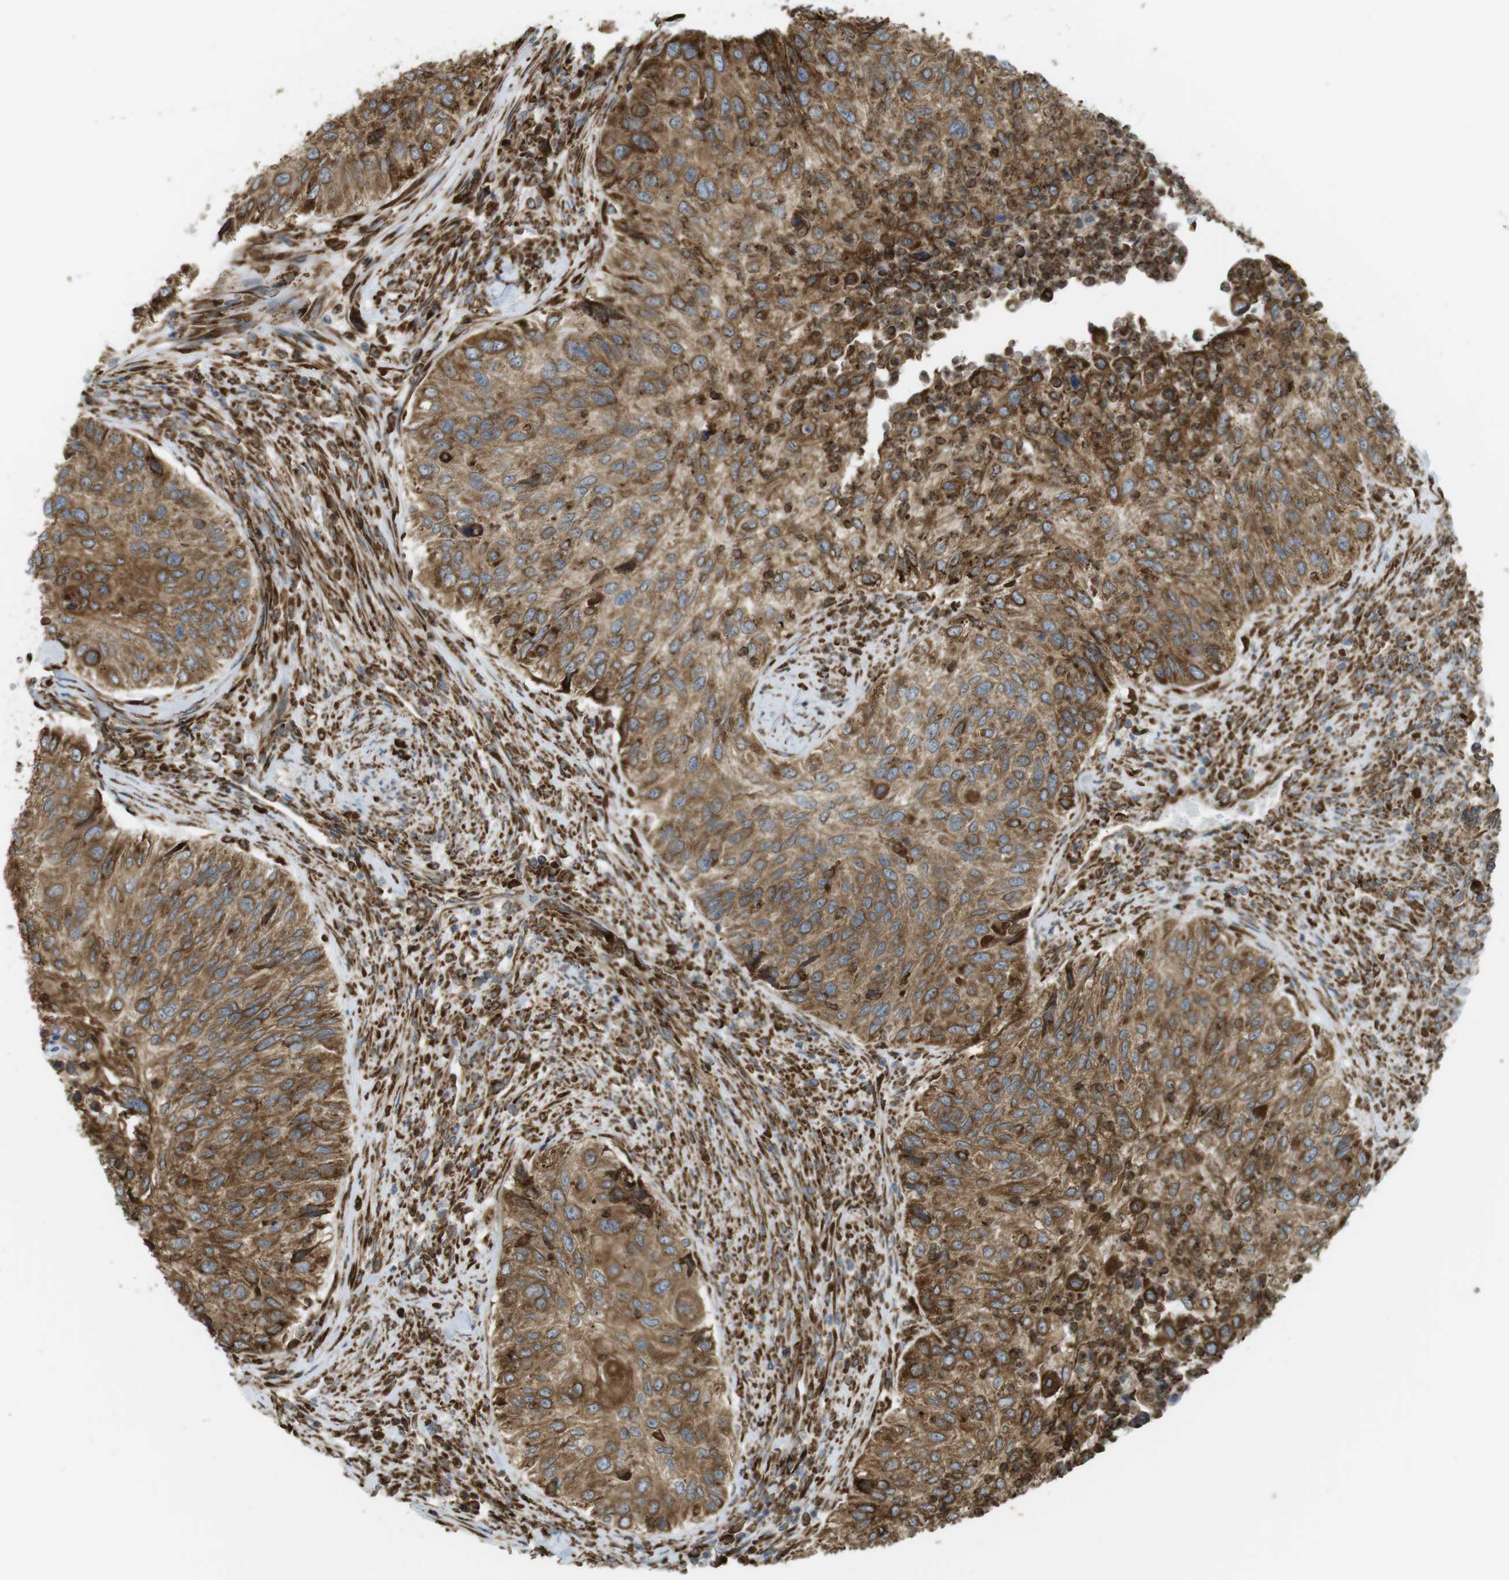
{"staining": {"intensity": "moderate", "quantity": ">75%", "location": "cytoplasmic/membranous"}, "tissue": "urothelial cancer", "cell_type": "Tumor cells", "image_type": "cancer", "snomed": [{"axis": "morphology", "description": "Urothelial carcinoma, High grade"}, {"axis": "topography", "description": "Urinary bladder"}], "caption": "Urothelial cancer was stained to show a protein in brown. There is medium levels of moderate cytoplasmic/membranous positivity in about >75% of tumor cells.", "gene": "MBOAT2", "patient": {"sex": "female", "age": 60}}